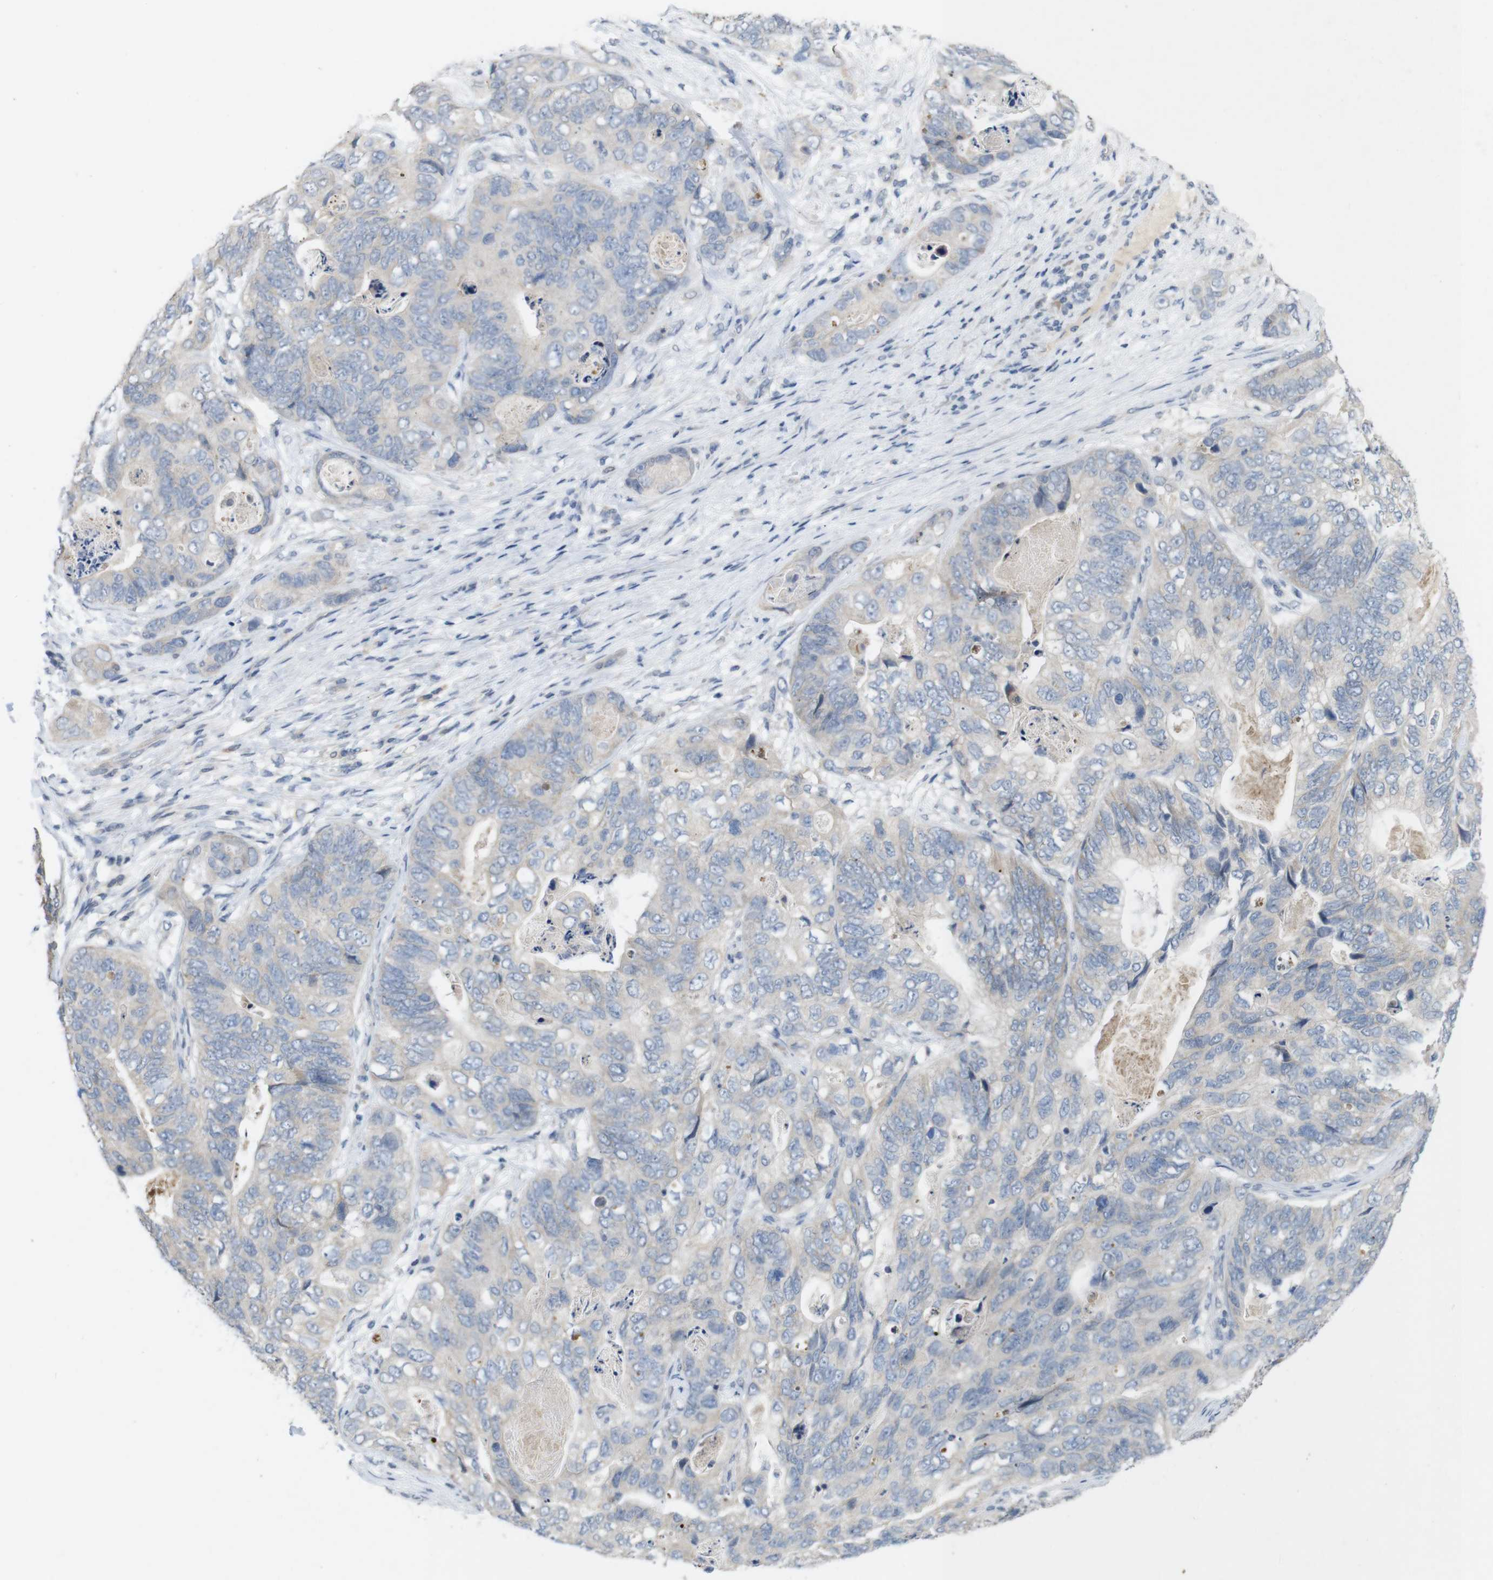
{"staining": {"intensity": "negative", "quantity": "none", "location": "none"}, "tissue": "stomach cancer", "cell_type": "Tumor cells", "image_type": "cancer", "snomed": [{"axis": "morphology", "description": "Adenocarcinoma, NOS"}, {"axis": "topography", "description": "Stomach"}], "caption": "High power microscopy photomicrograph of an IHC photomicrograph of stomach cancer (adenocarcinoma), revealing no significant positivity in tumor cells.", "gene": "TSPAN14", "patient": {"sex": "female", "age": 89}}